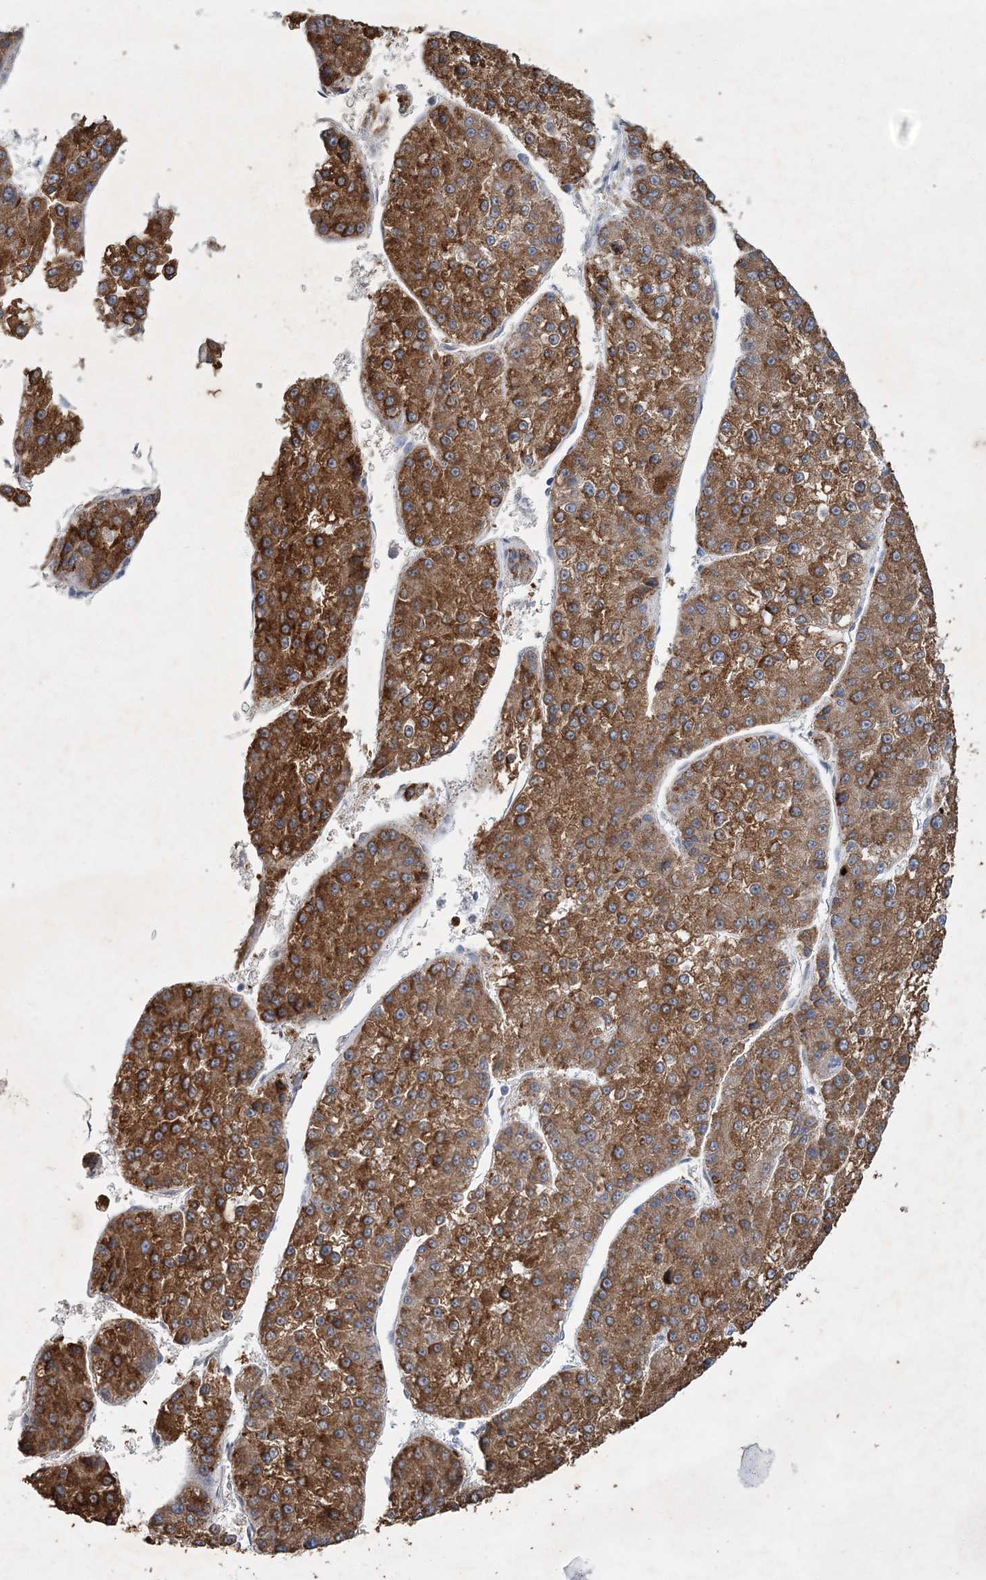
{"staining": {"intensity": "strong", "quantity": ">75%", "location": "cytoplasmic/membranous"}, "tissue": "liver cancer", "cell_type": "Tumor cells", "image_type": "cancer", "snomed": [{"axis": "morphology", "description": "Carcinoma, Hepatocellular, NOS"}, {"axis": "topography", "description": "Liver"}], "caption": "The image exhibits a brown stain indicating the presence of a protein in the cytoplasmic/membranous of tumor cells in liver cancer. (Stains: DAB in brown, nuclei in blue, Microscopy: brightfield microscopy at high magnification).", "gene": "RNF25", "patient": {"sex": "female", "age": 73}}